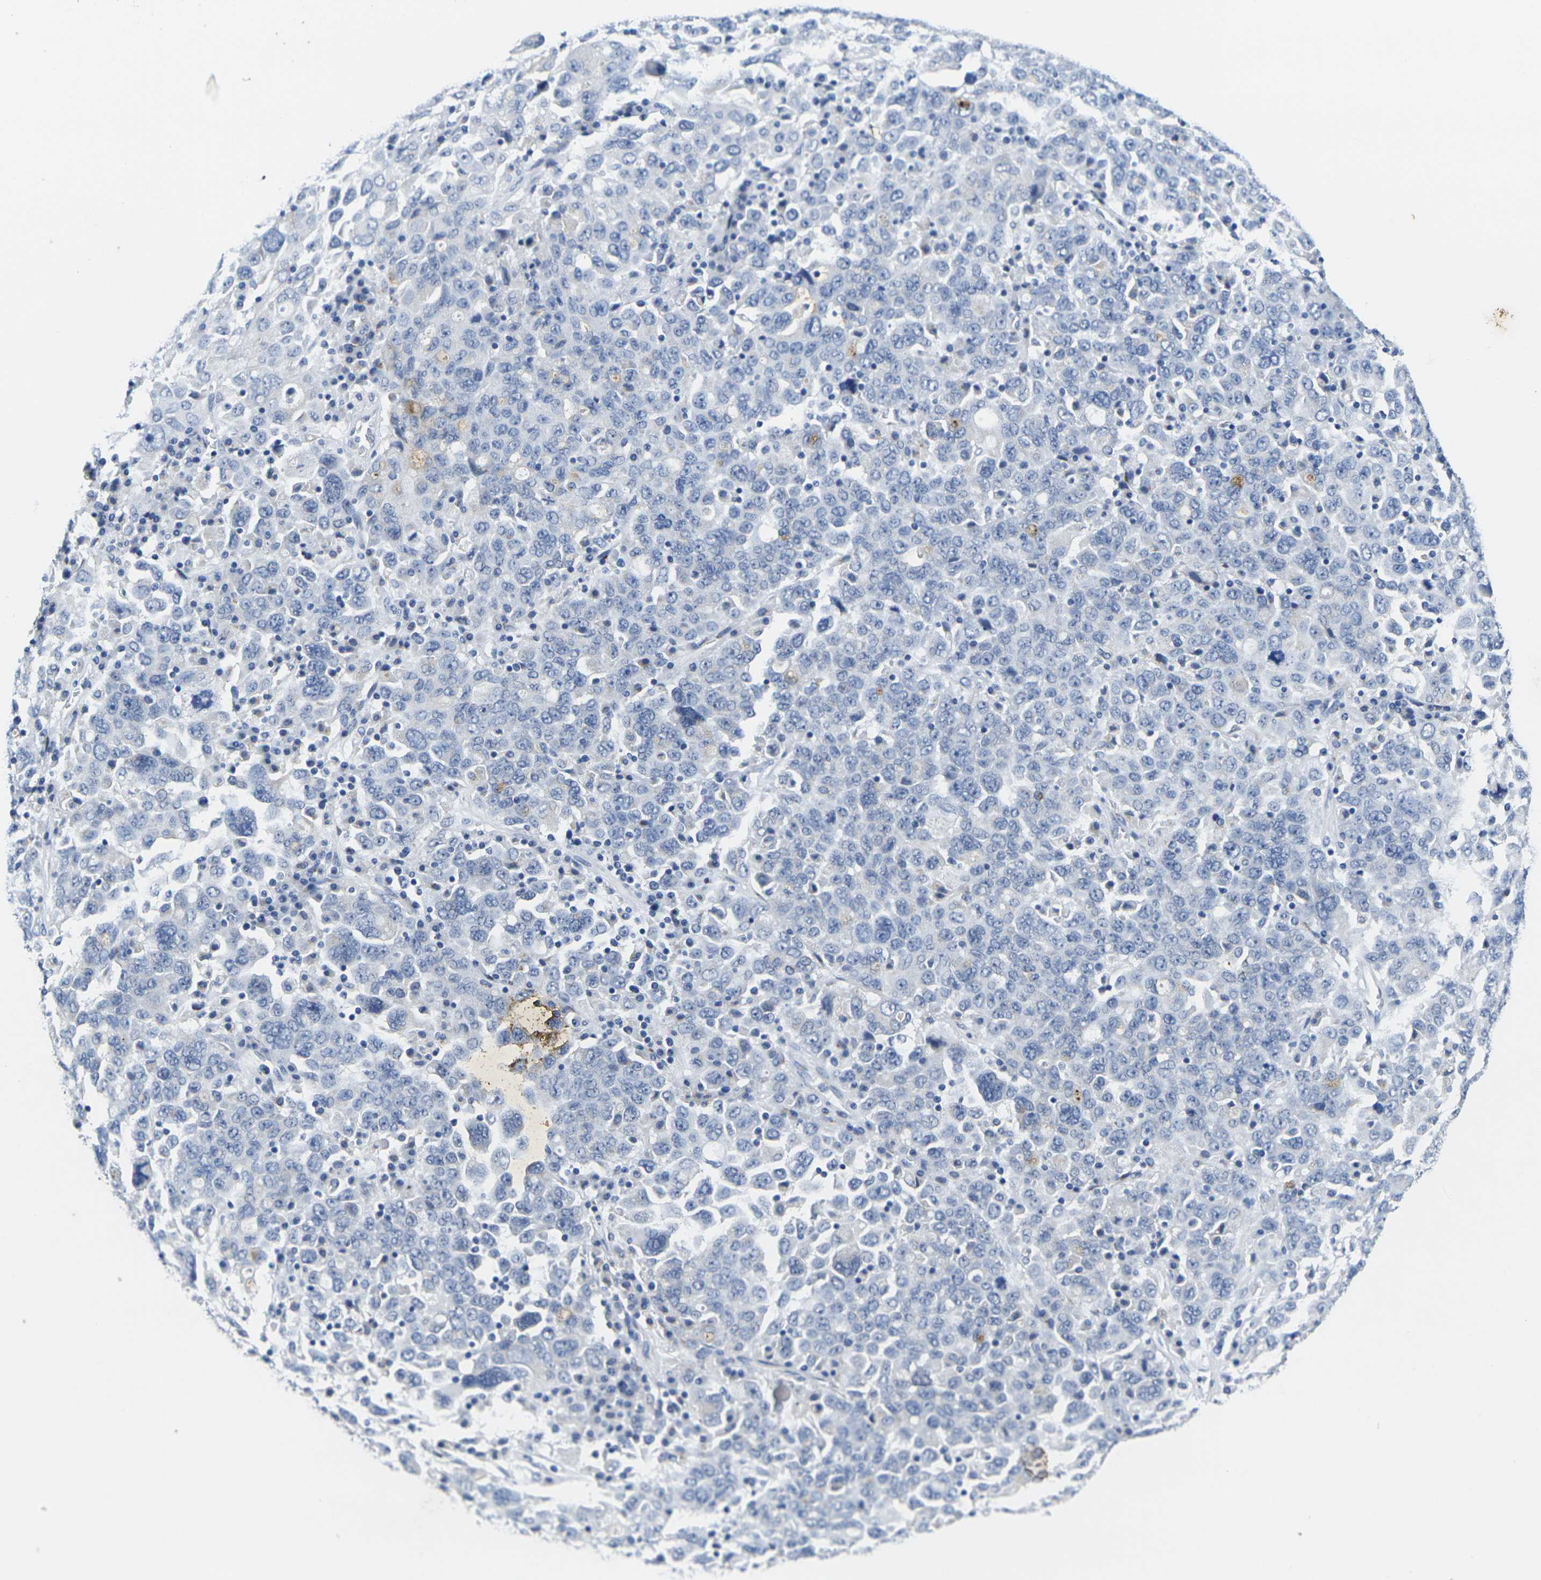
{"staining": {"intensity": "moderate", "quantity": "<25%", "location": "cytoplasmic/membranous"}, "tissue": "ovarian cancer", "cell_type": "Tumor cells", "image_type": "cancer", "snomed": [{"axis": "morphology", "description": "Carcinoma, endometroid"}, {"axis": "topography", "description": "Ovary"}], "caption": "DAB immunohistochemical staining of ovarian cancer demonstrates moderate cytoplasmic/membranous protein expression in approximately <25% of tumor cells.", "gene": "CRK", "patient": {"sex": "female", "age": 62}}